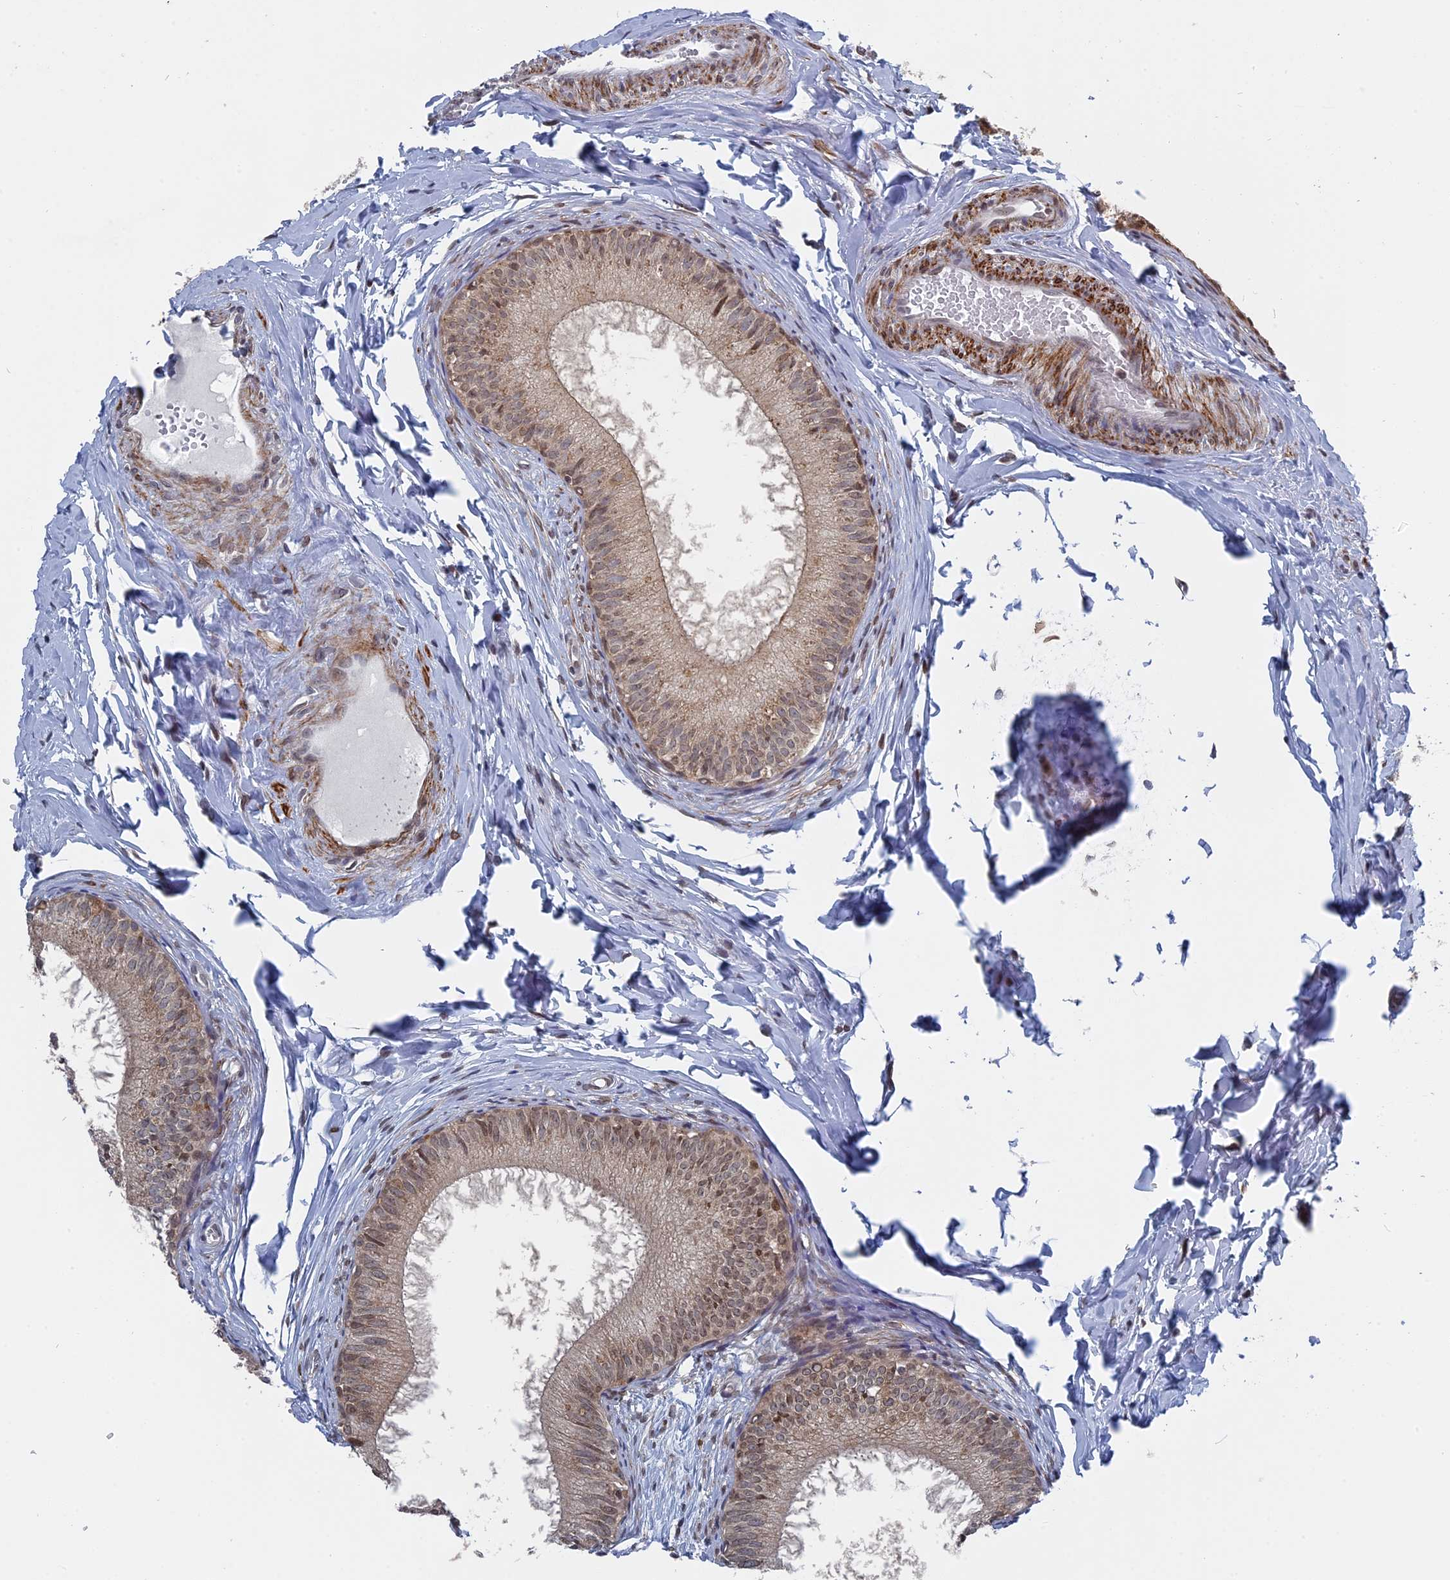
{"staining": {"intensity": "weak", "quantity": "<25%", "location": "cytoplasmic/membranous"}, "tissue": "epididymis", "cell_type": "Glandular cells", "image_type": "normal", "snomed": [{"axis": "morphology", "description": "Normal tissue, NOS"}, {"axis": "topography", "description": "Epididymis"}], "caption": "Immunohistochemistry (IHC) of benign epididymis displays no positivity in glandular cells.", "gene": "MTRF1", "patient": {"sex": "male", "age": 34}}